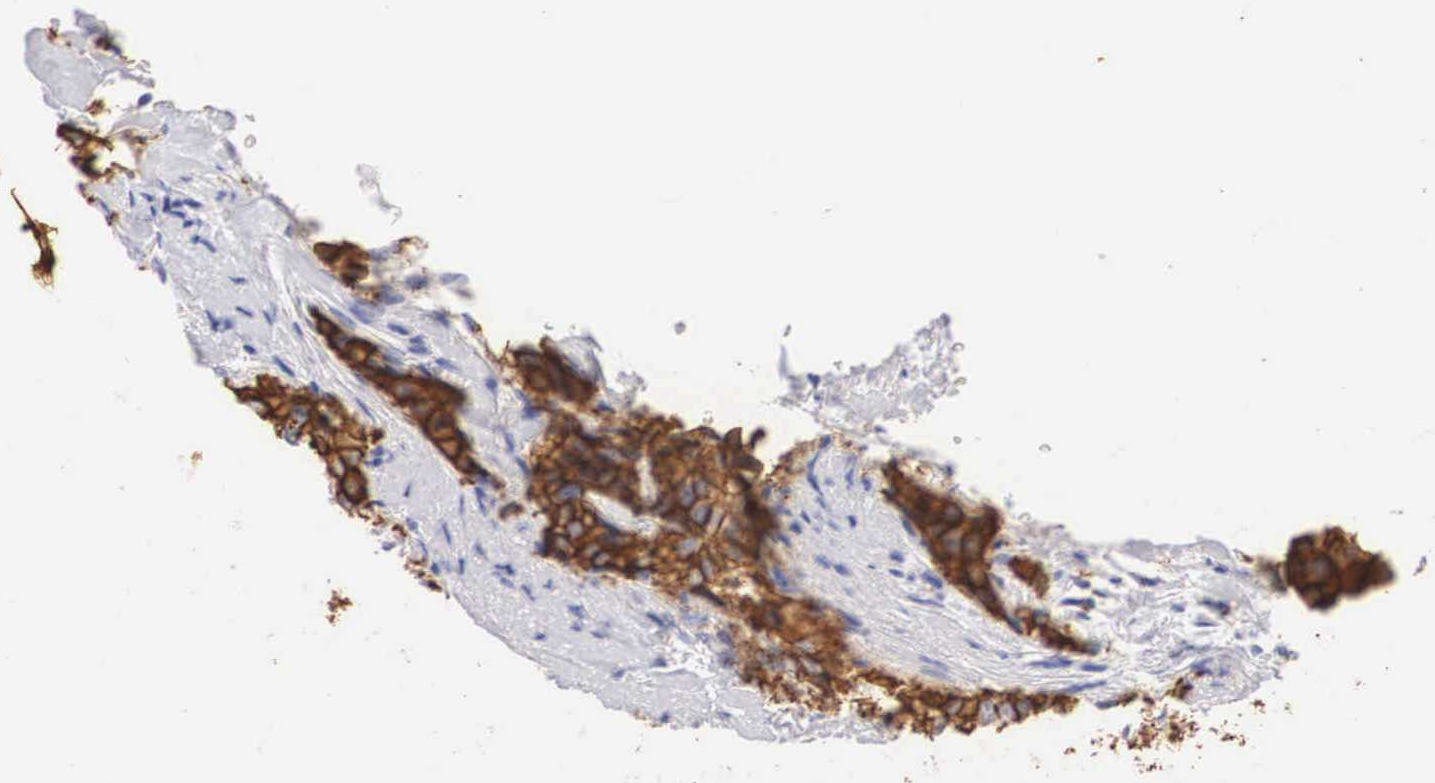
{"staining": {"intensity": "strong", "quantity": ">75%", "location": "cytoplasmic/membranous"}, "tissue": "breast cancer", "cell_type": "Tumor cells", "image_type": "cancer", "snomed": [{"axis": "morphology", "description": "Duct carcinoma"}, {"axis": "topography", "description": "Breast"}], "caption": "Breast cancer (invasive ductal carcinoma) was stained to show a protein in brown. There is high levels of strong cytoplasmic/membranous staining in about >75% of tumor cells. Using DAB (brown) and hematoxylin (blue) stains, captured at high magnification using brightfield microscopy.", "gene": "ERBB2", "patient": {"sex": "female", "age": 45}}